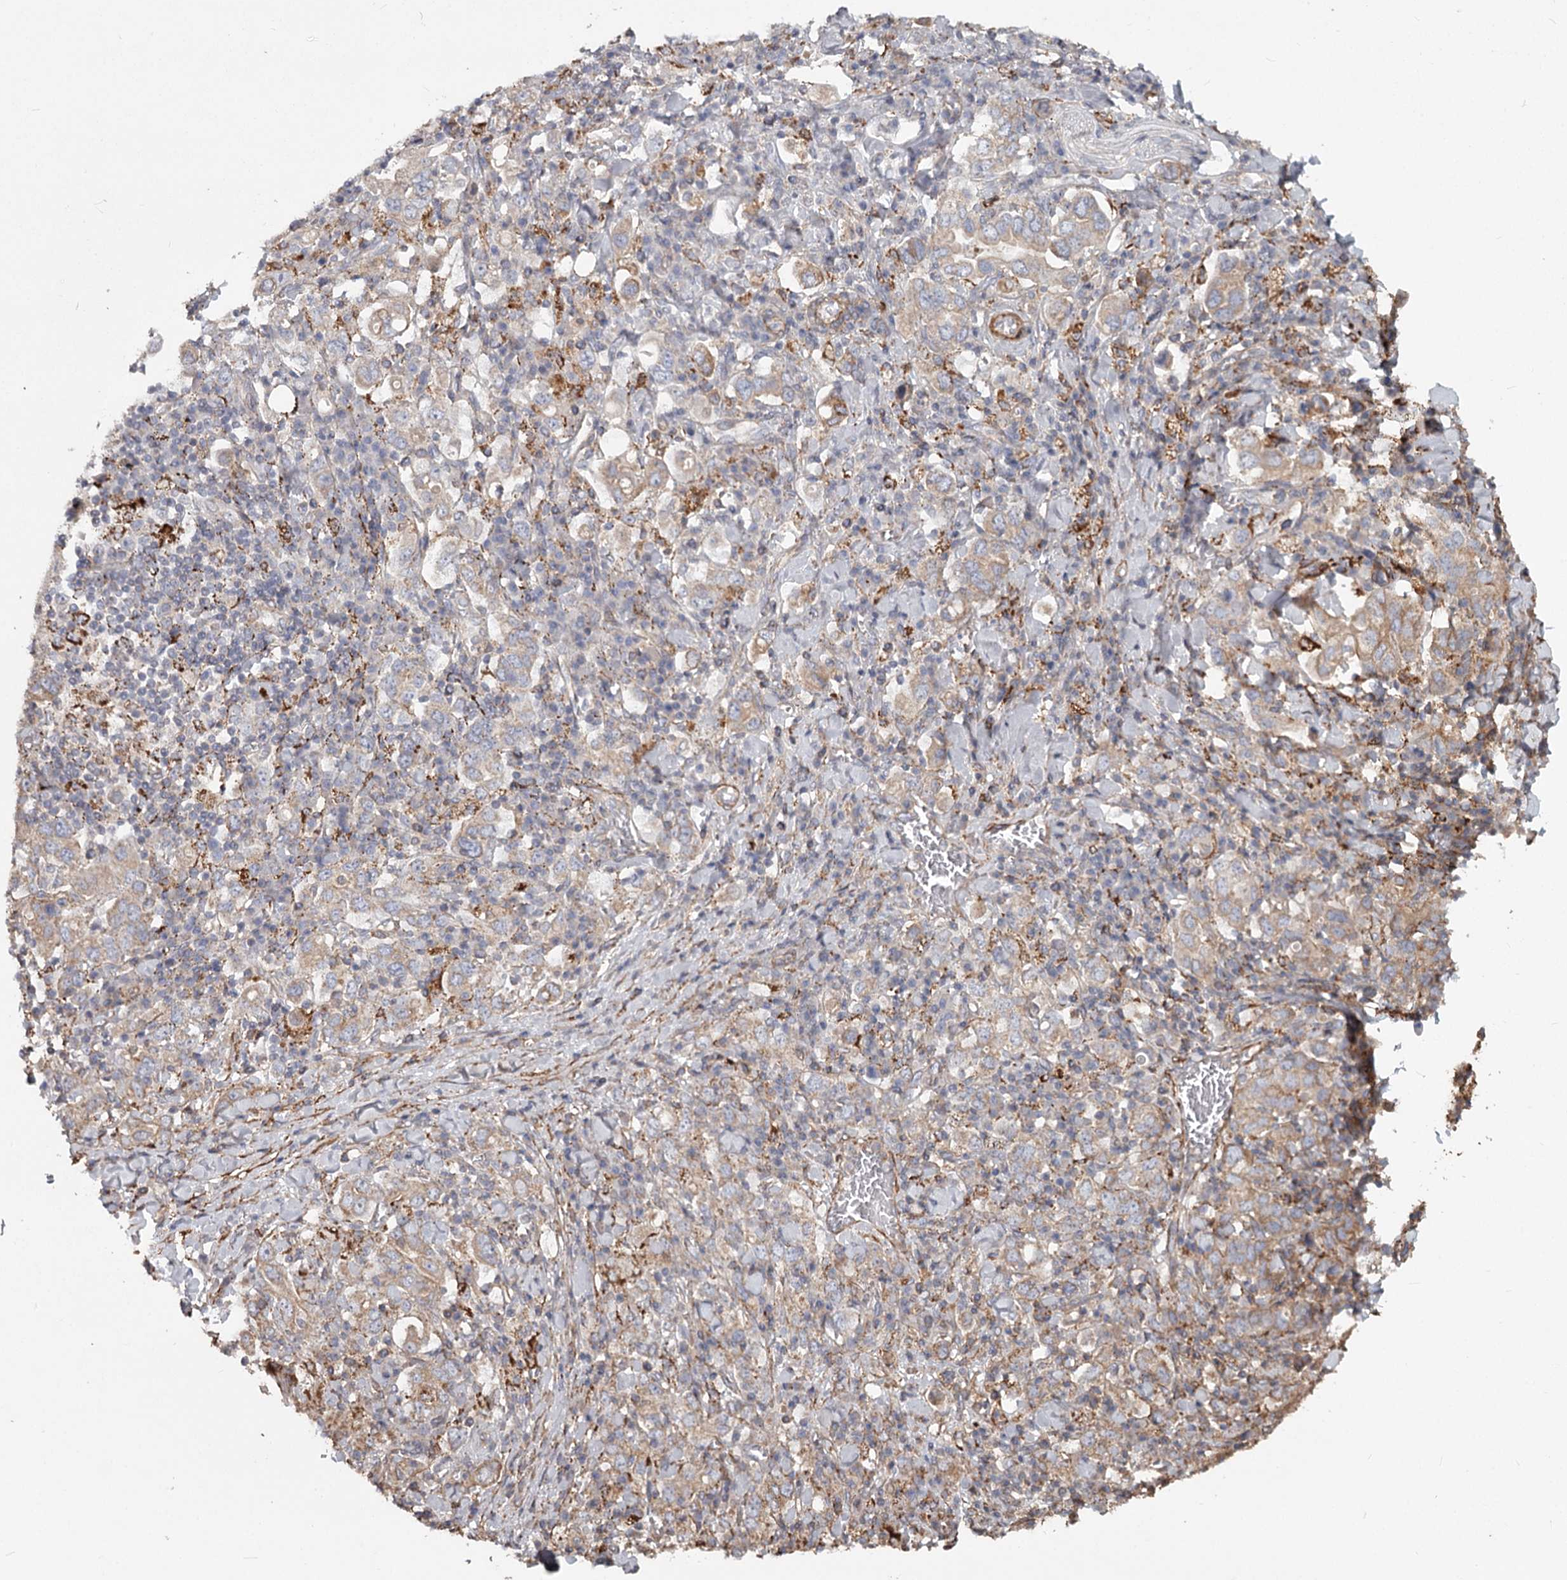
{"staining": {"intensity": "weak", "quantity": "25%-75%", "location": "cytoplasmic/membranous"}, "tissue": "stomach cancer", "cell_type": "Tumor cells", "image_type": "cancer", "snomed": [{"axis": "morphology", "description": "Adenocarcinoma, NOS"}, {"axis": "topography", "description": "Stomach, upper"}], "caption": "An image showing weak cytoplasmic/membranous expression in approximately 25%-75% of tumor cells in stomach adenocarcinoma, as visualized by brown immunohistochemical staining.", "gene": "DHRS9", "patient": {"sex": "male", "age": 62}}